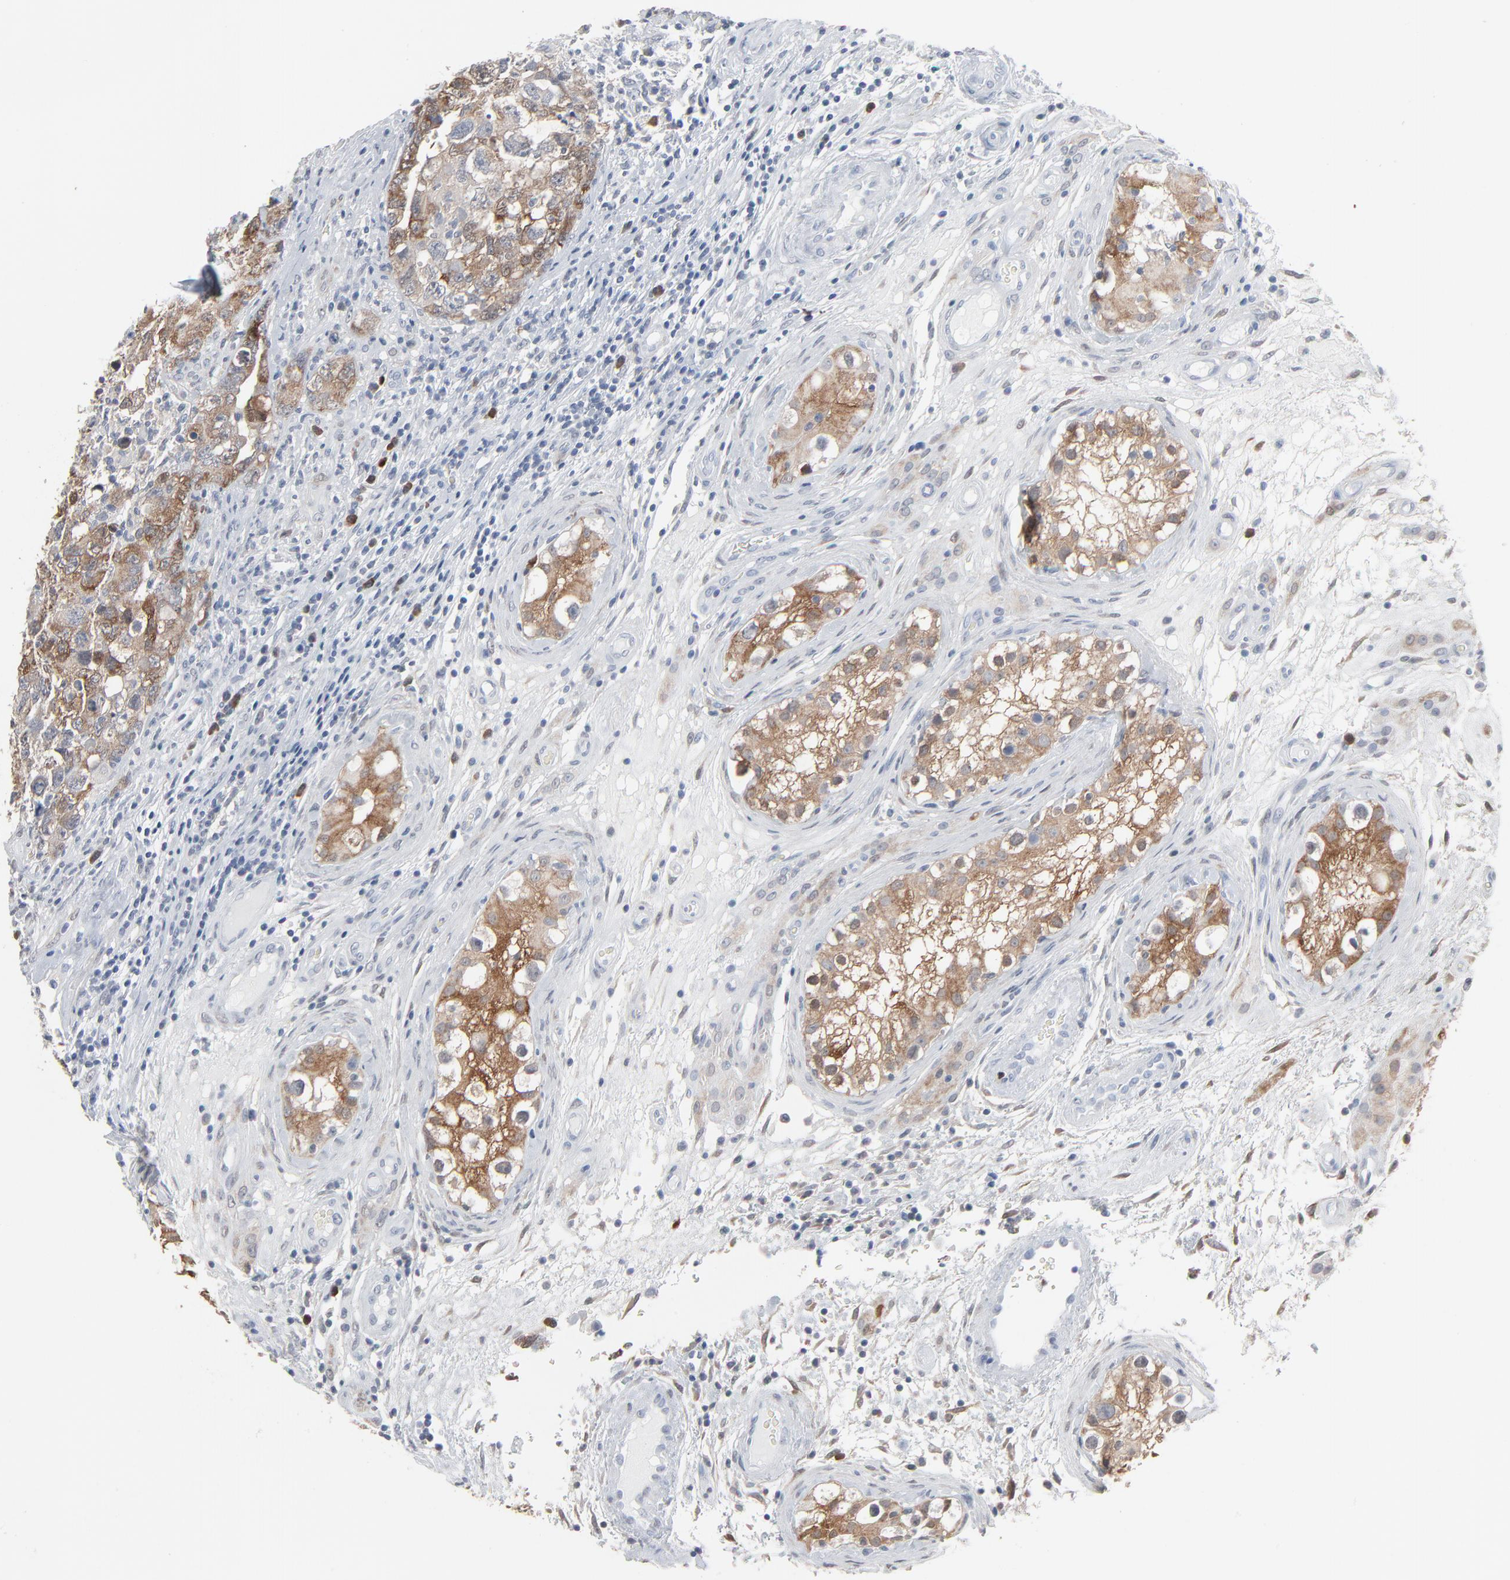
{"staining": {"intensity": "moderate", "quantity": ">75%", "location": "cytoplasmic/membranous"}, "tissue": "testis cancer", "cell_type": "Tumor cells", "image_type": "cancer", "snomed": [{"axis": "morphology", "description": "Carcinoma, Embryonal, NOS"}, {"axis": "topography", "description": "Testis"}], "caption": "Tumor cells reveal medium levels of moderate cytoplasmic/membranous staining in about >75% of cells in human testis cancer.", "gene": "PHGDH", "patient": {"sex": "male", "age": 31}}